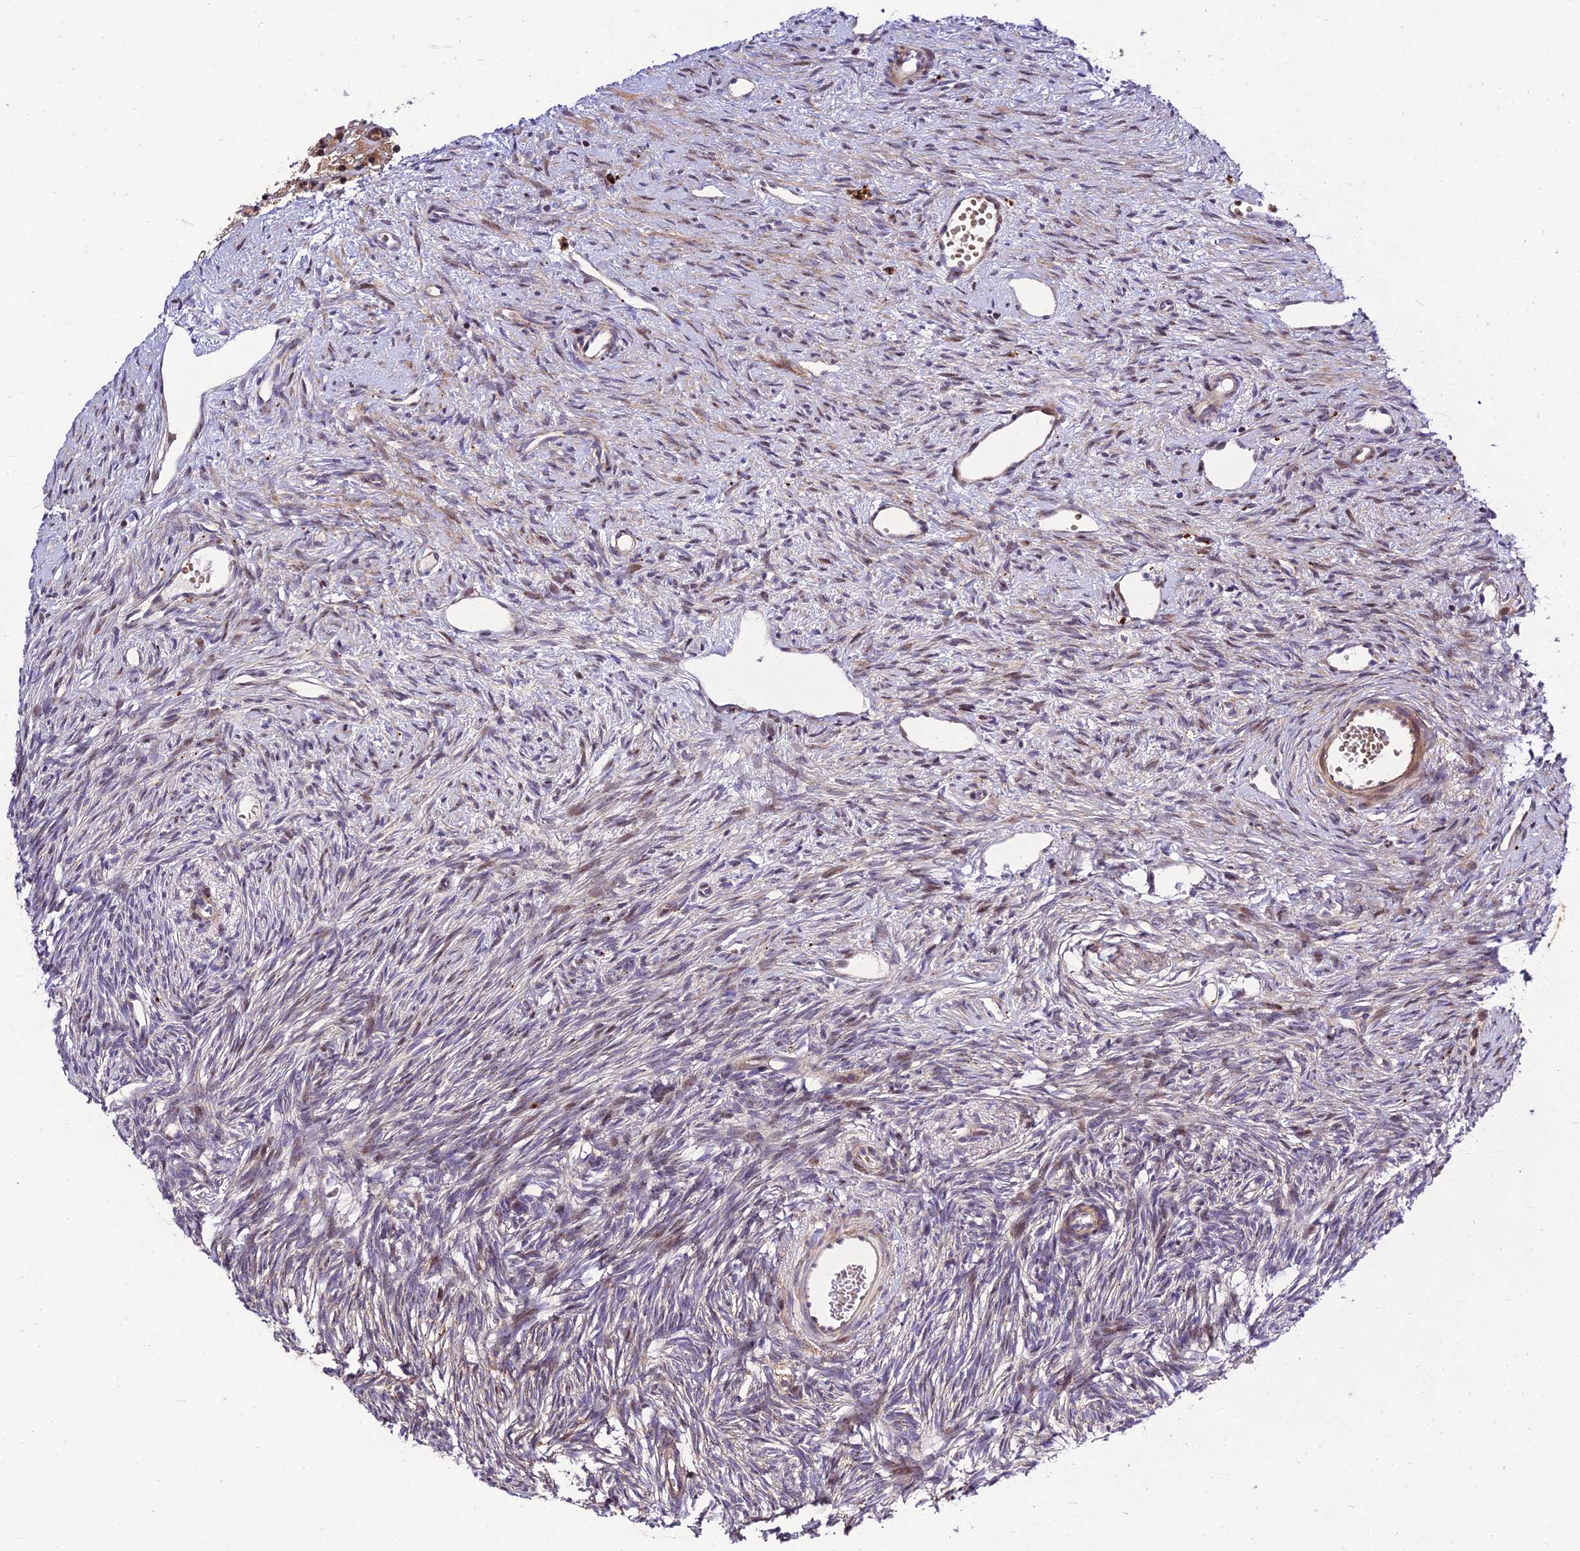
{"staining": {"intensity": "moderate", "quantity": ">75%", "location": "cytoplasmic/membranous"}, "tissue": "ovary", "cell_type": "Follicle cells", "image_type": "normal", "snomed": [{"axis": "morphology", "description": "Normal tissue, NOS"}, {"axis": "topography", "description": "Ovary"}], "caption": "Protein staining of benign ovary shows moderate cytoplasmic/membranous staining in approximately >75% of follicle cells.", "gene": "MKKS", "patient": {"sex": "female", "age": 51}}